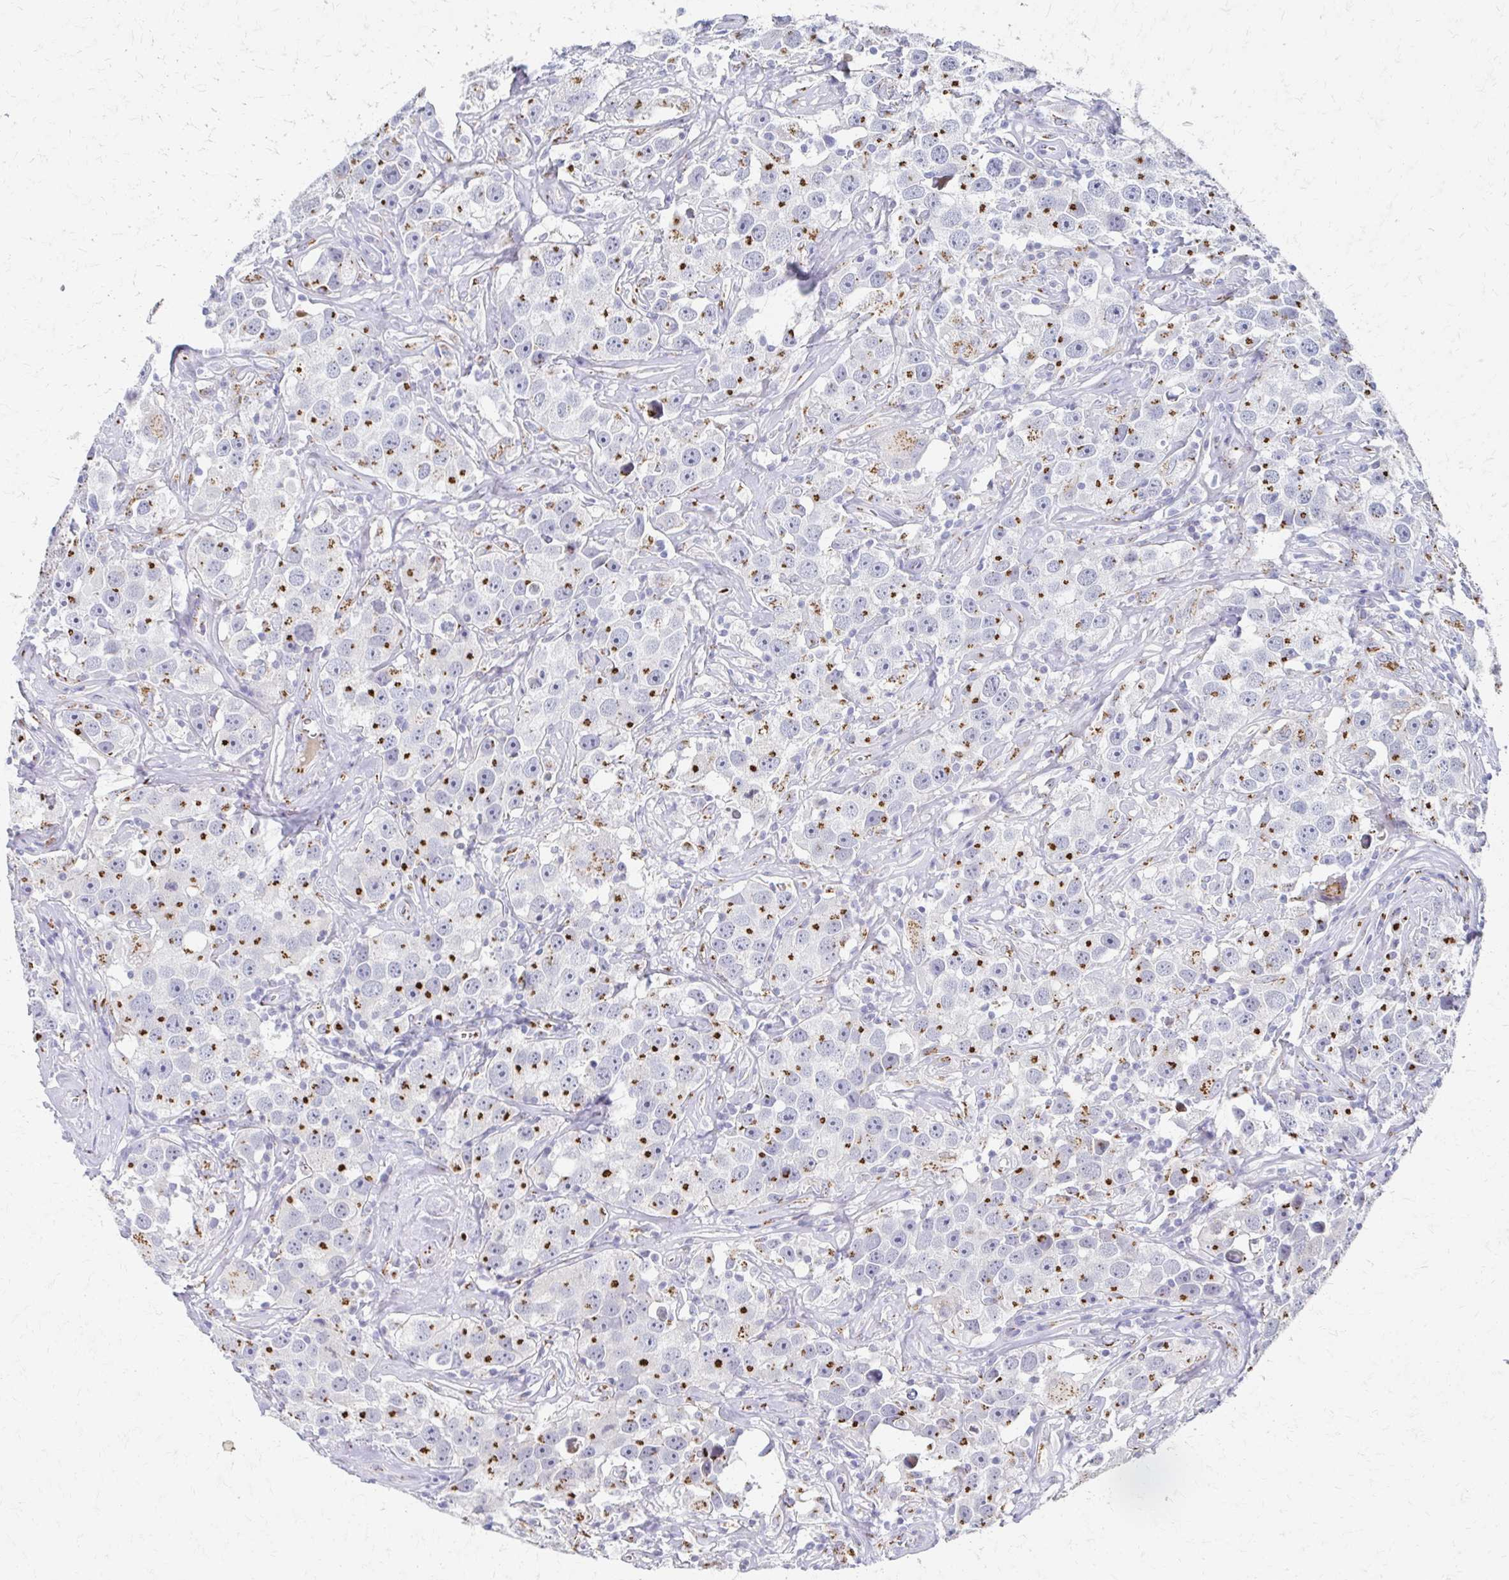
{"staining": {"intensity": "strong", "quantity": "25%-75%", "location": "cytoplasmic/membranous"}, "tissue": "testis cancer", "cell_type": "Tumor cells", "image_type": "cancer", "snomed": [{"axis": "morphology", "description": "Seminoma, NOS"}, {"axis": "topography", "description": "Testis"}], "caption": "Testis seminoma stained with DAB (3,3'-diaminobenzidine) immunohistochemistry (IHC) displays high levels of strong cytoplasmic/membranous staining in about 25%-75% of tumor cells.", "gene": "TM9SF1", "patient": {"sex": "male", "age": 49}}